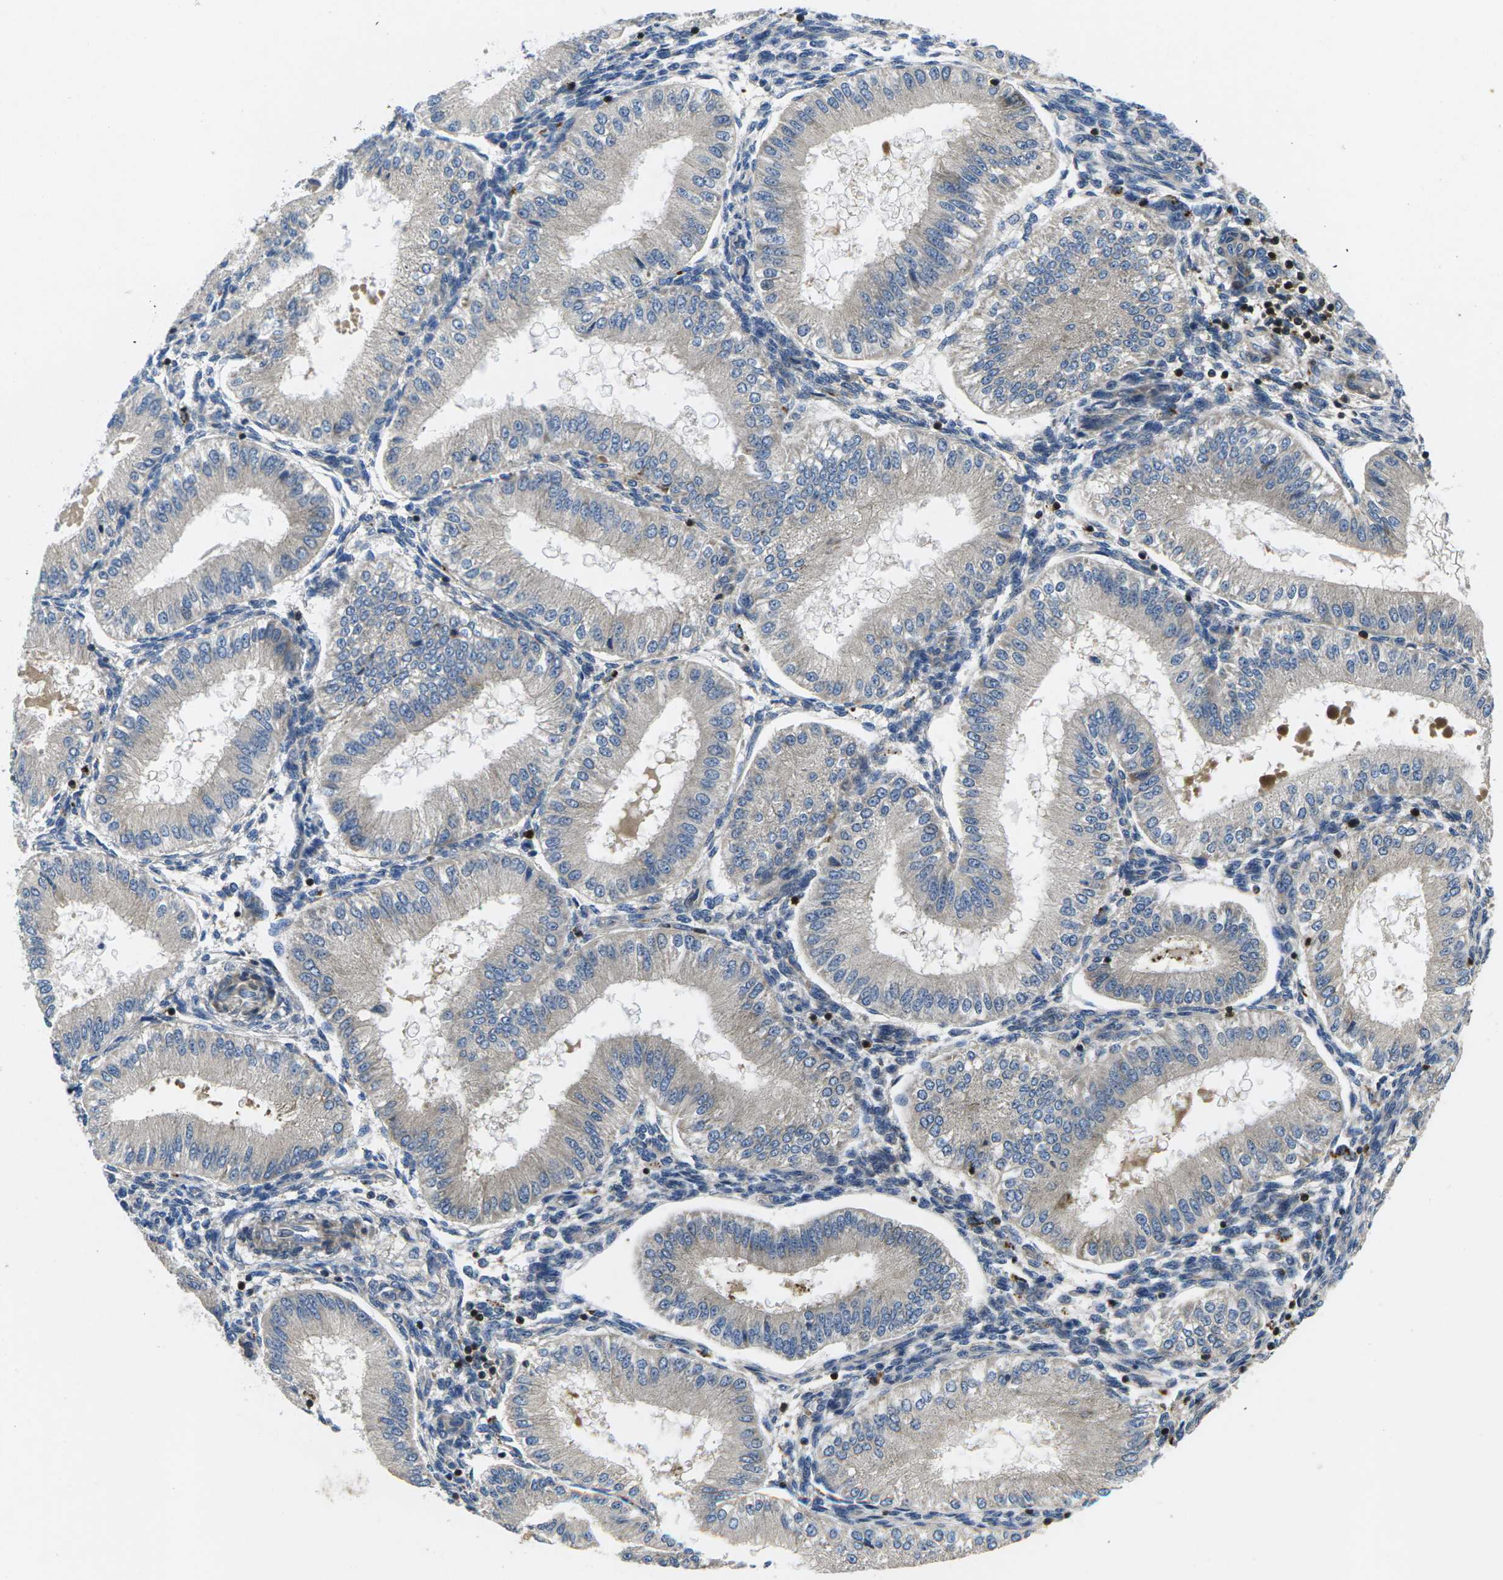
{"staining": {"intensity": "negative", "quantity": "none", "location": "none"}, "tissue": "endometrium", "cell_type": "Cells in endometrial stroma", "image_type": "normal", "snomed": [{"axis": "morphology", "description": "Normal tissue, NOS"}, {"axis": "topography", "description": "Endometrium"}], "caption": "This is an immunohistochemistry micrograph of unremarkable endometrium. There is no staining in cells in endometrial stroma.", "gene": "PLCE1", "patient": {"sex": "female", "age": 39}}